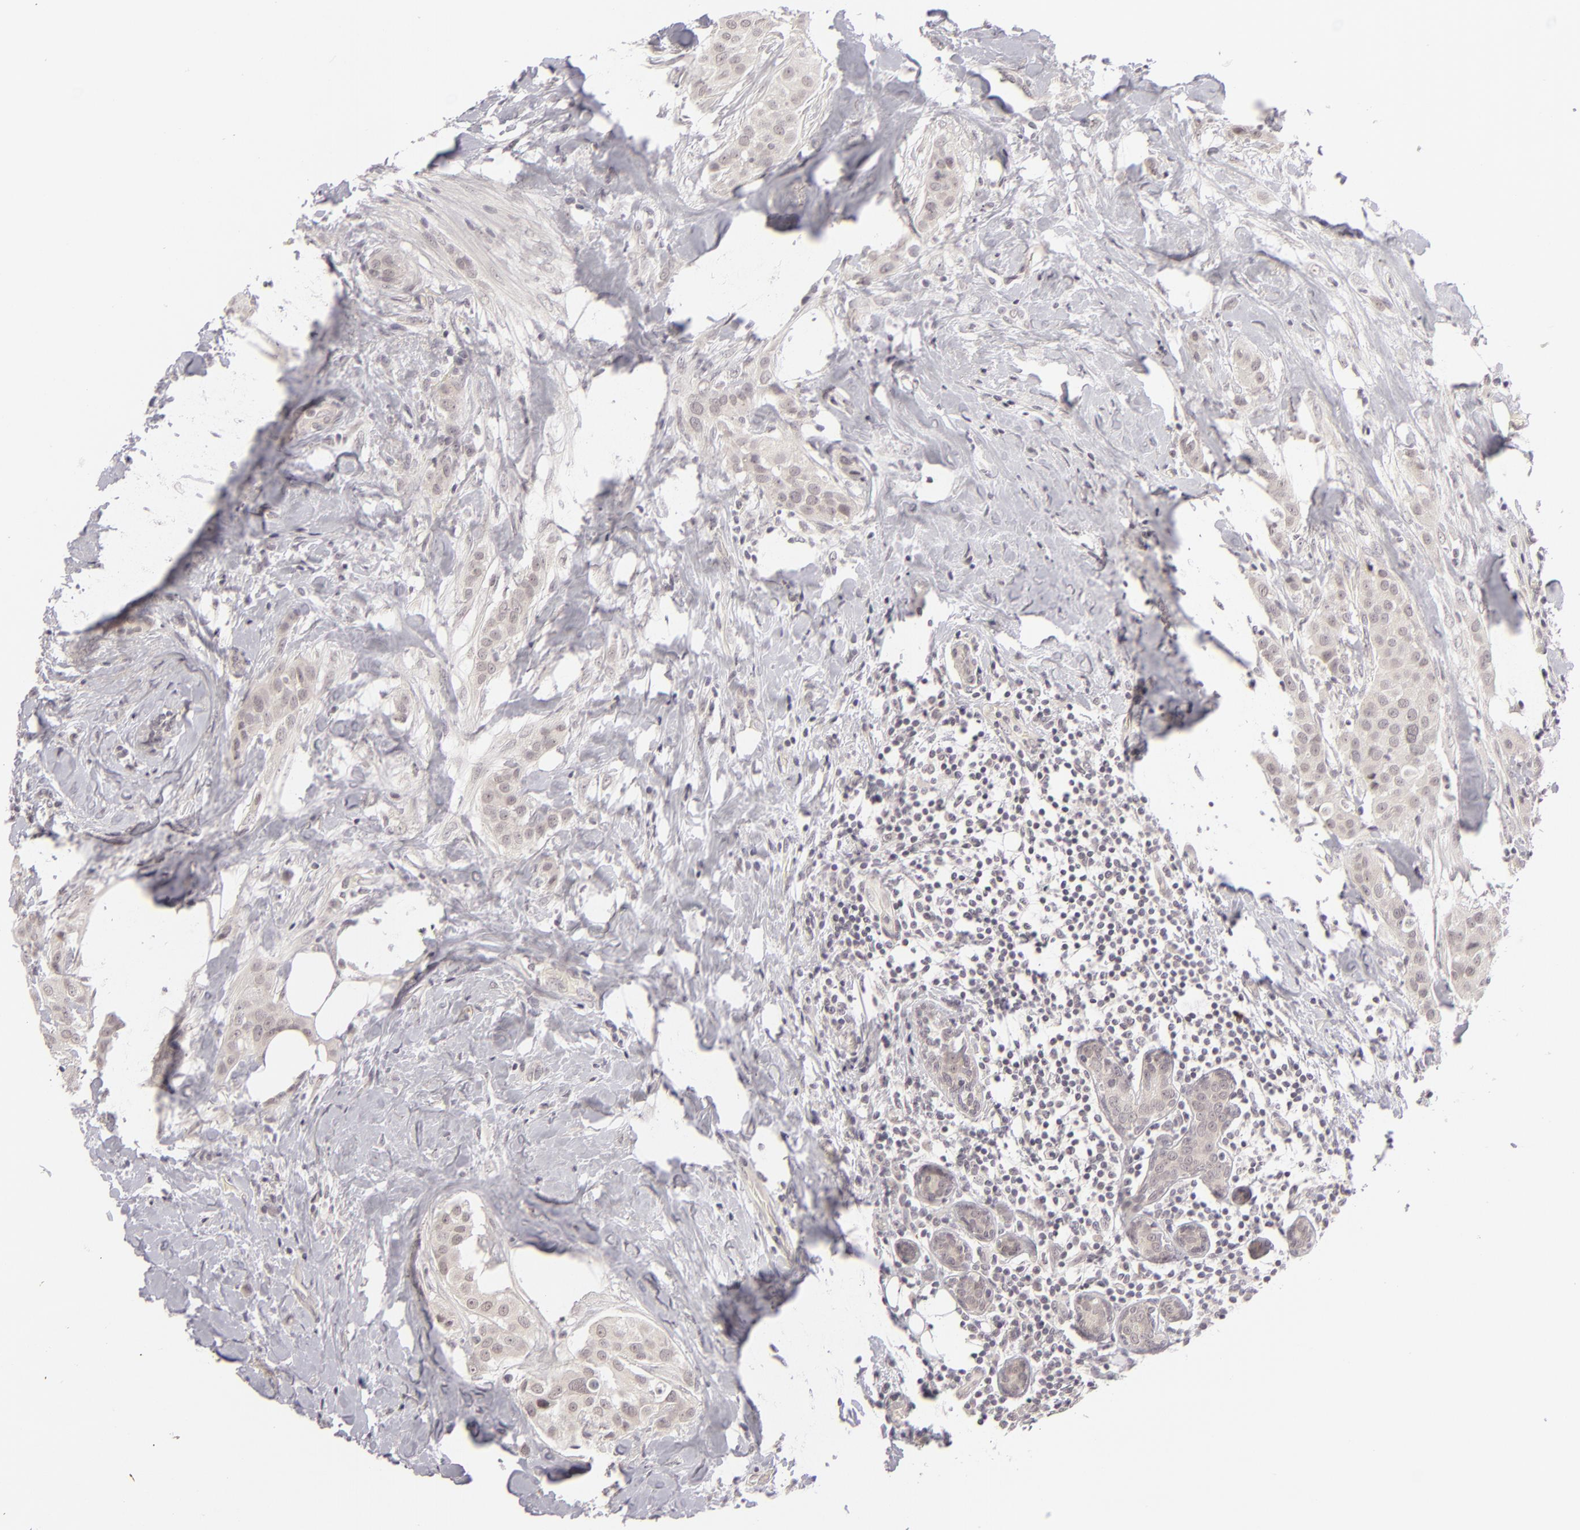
{"staining": {"intensity": "weak", "quantity": ">75%", "location": "cytoplasmic/membranous"}, "tissue": "breast cancer", "cell_type": "Tumor cells", "image_type": "cancer", "snomed": [{"axis": "morphology", "description": "Duct carcinoma"}, {"axis": "topography", "description": "Breast"}], "caption": "A low amount of weak cytoplasmic/membranous expression is appreciated in approximately >75% of tumor cells in intraductal carcinoma (breast) tissue.", "gene": "DLG3", "patient": {"sex": "female", "age": 45}}